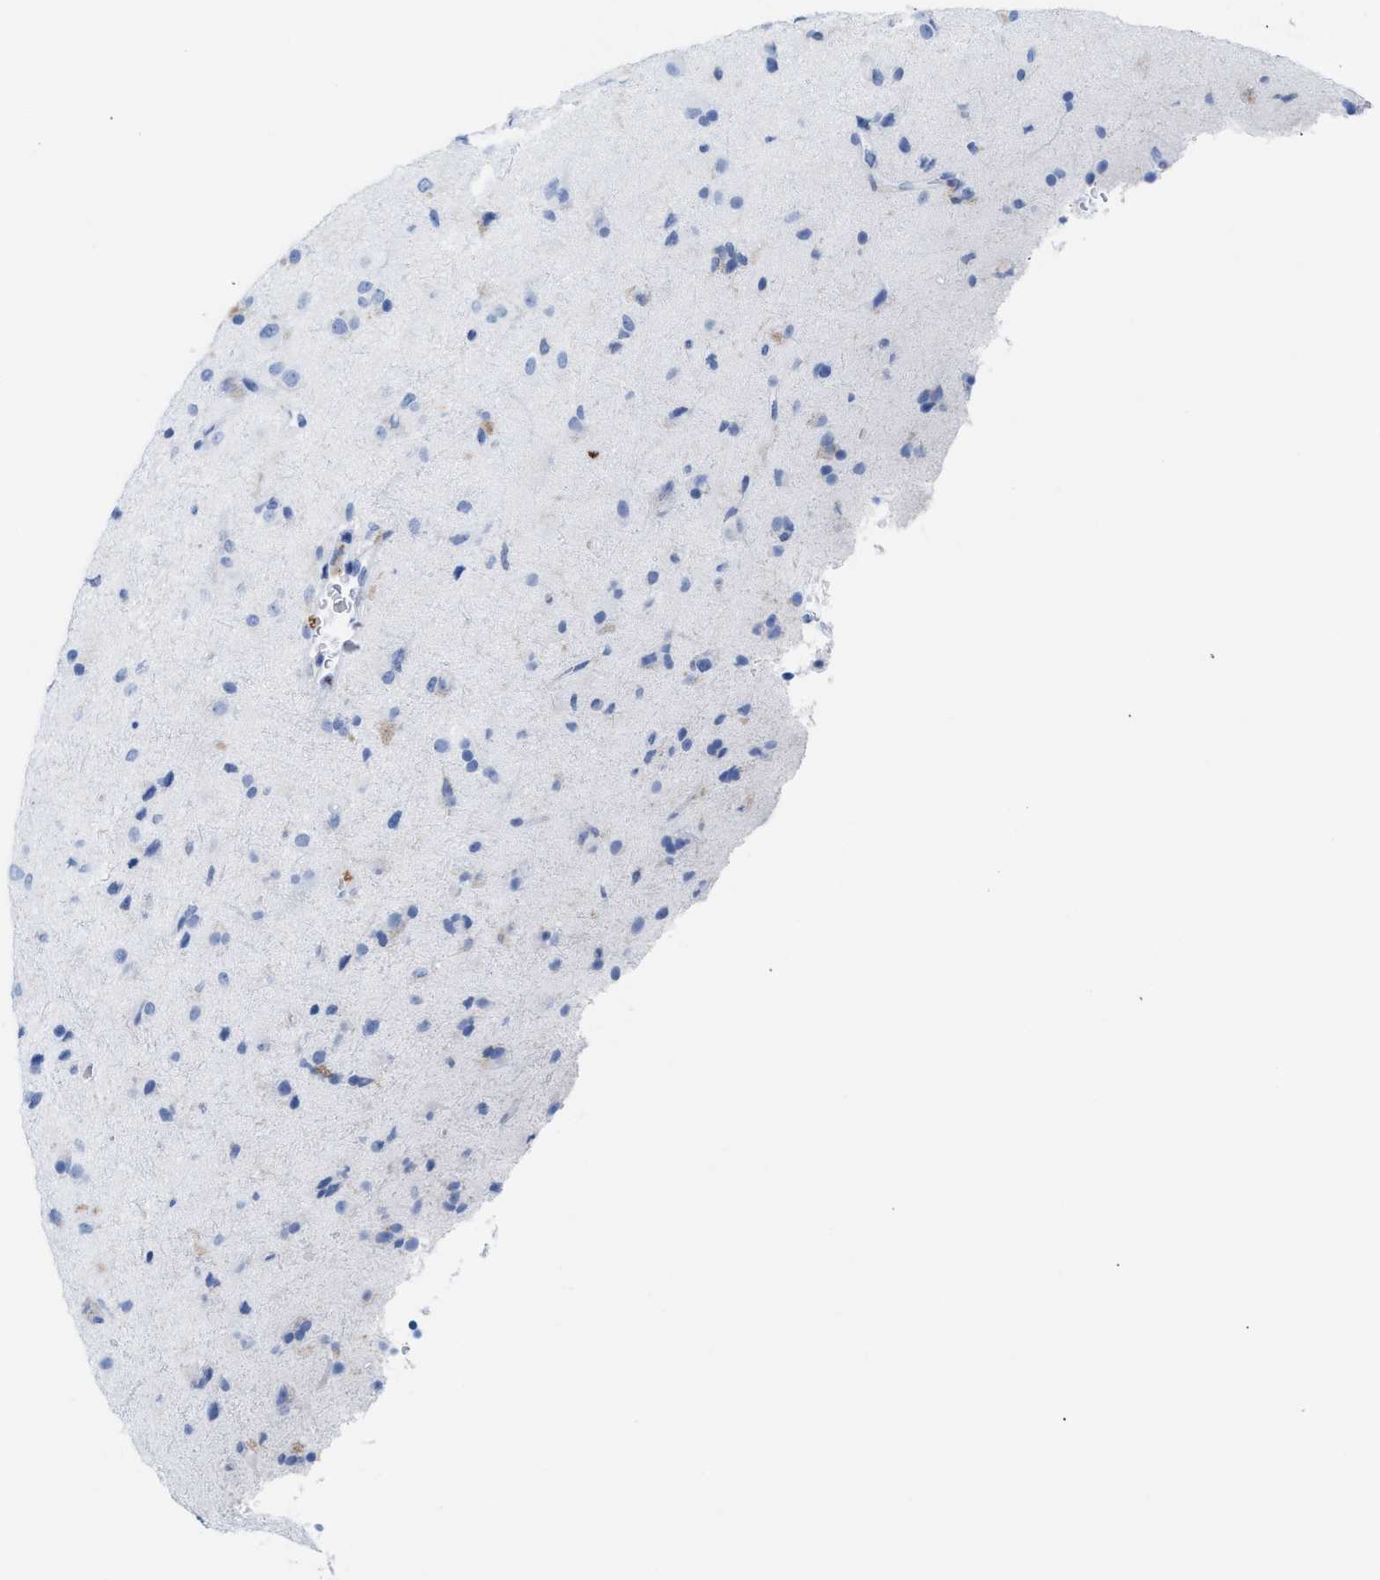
{"staining": {"intensity": "negative", "quantity": "none", "location": "none"}, "tissue": "glioma", "cell_type": "Tumor cells", "image_type": "cancer", "snomed": [{"axis": "morphology", "description": "Glioma, malignant, Low grade"}, {"axis": "topography", "description": "Brain"}], "caption": "High magnification brightfield microscopy of low-grade glioma (malignant) stained with DAB (3,3'-diaminobenzidine) (brown) and counterstained with hematoxylin (blue): tumor cells show no significant staining.", "gene": "LCP1", "patient": {"sex": "male", "age": 65}}